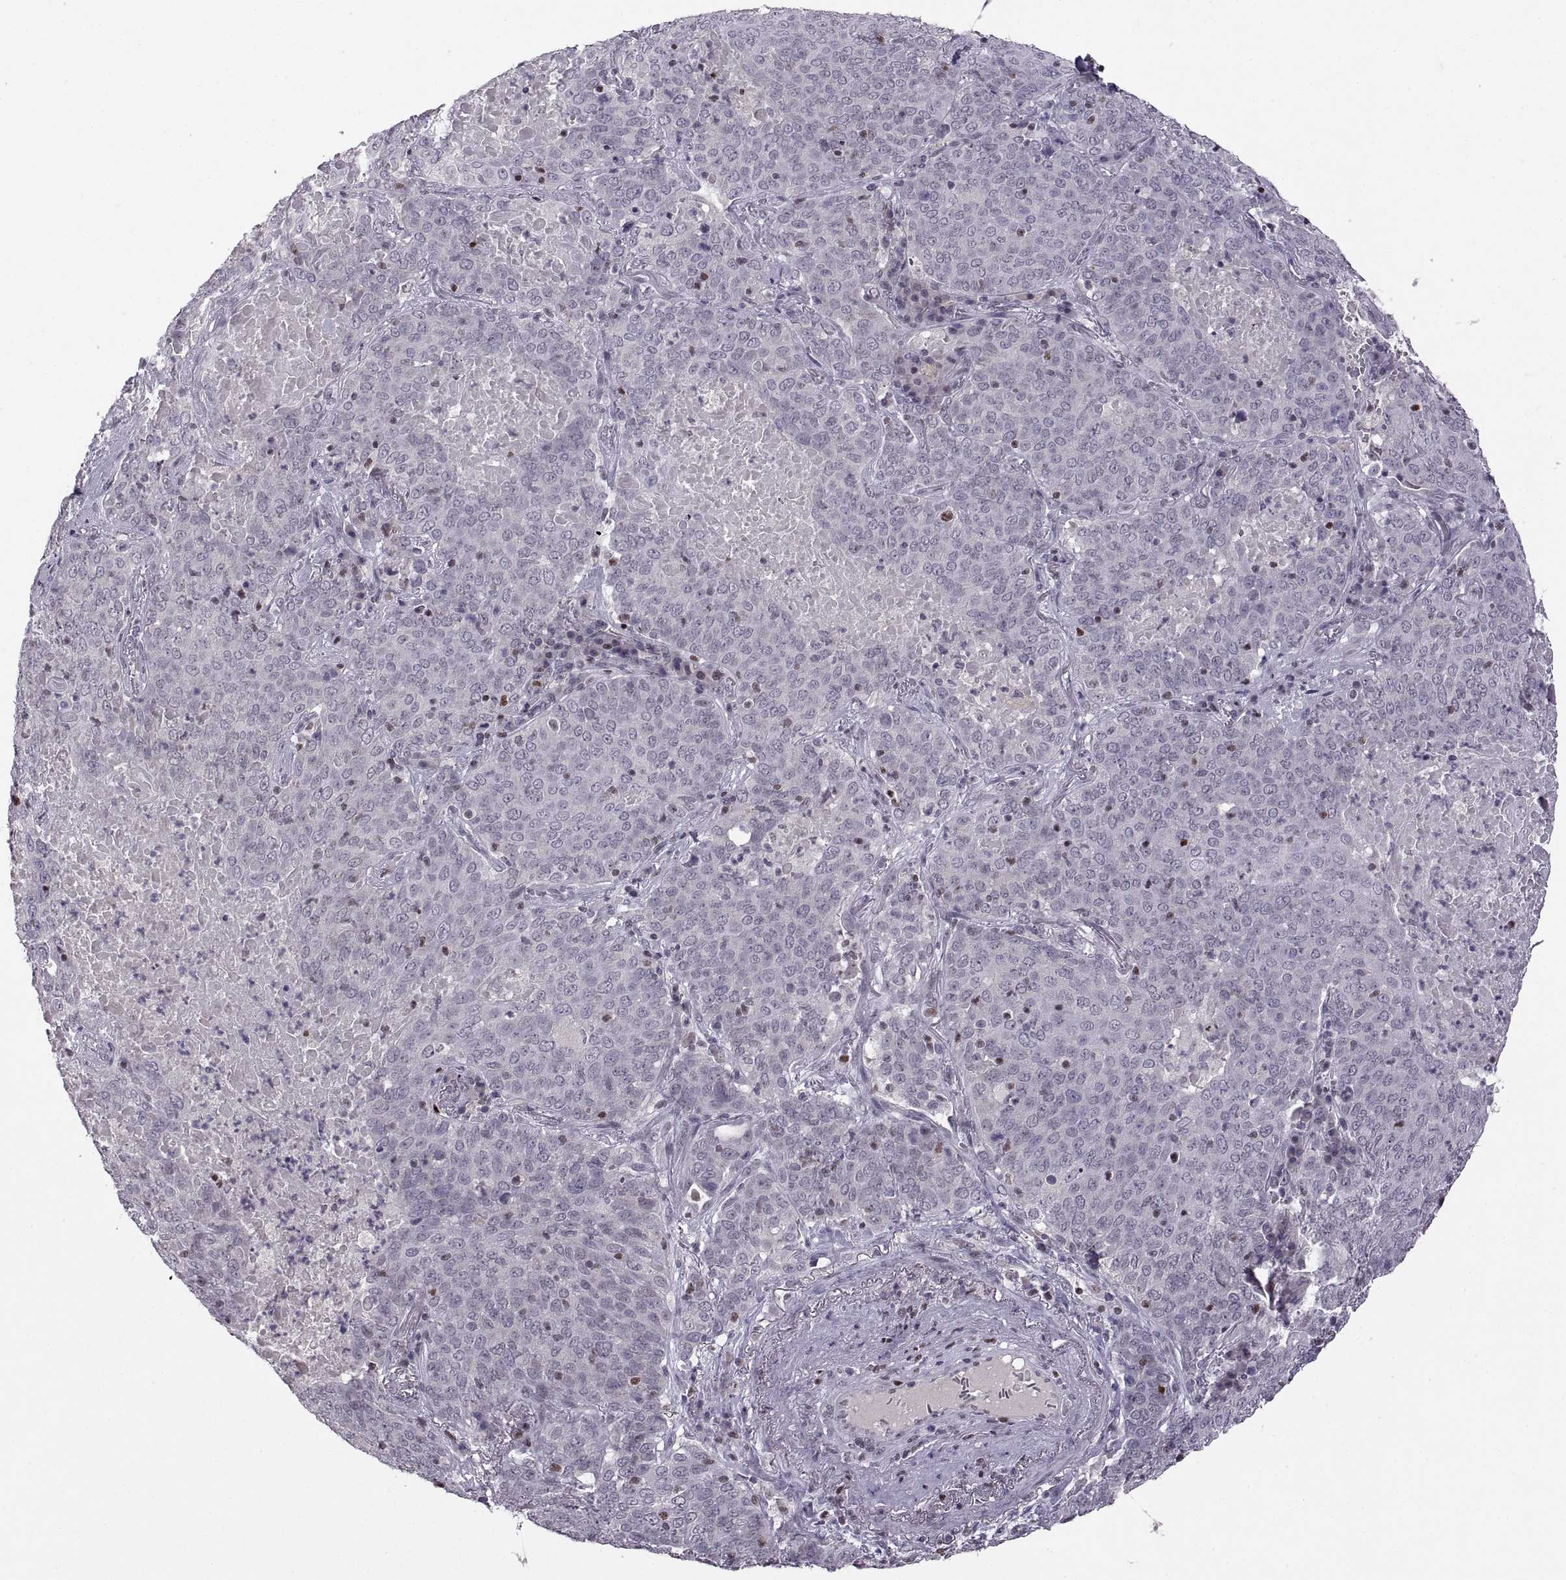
{"staining": {"intensity": "negative", "quantity": "none", "location": "none"}, "tissue": "lung cancer", "cell_type": "Tumor cells", "image_type": "cancer", "snomed": [{"axis": "morphology", "description": "Squamous cell carcinoma, NOS"}, {"axis": "topography", "description": "Lung"}], "caption": "Tumor cells are negative for brown protein staining in lung squamous cell carcinoma.", "gene": "NEK2", "patient": {"sex": "male", "age": 82}}